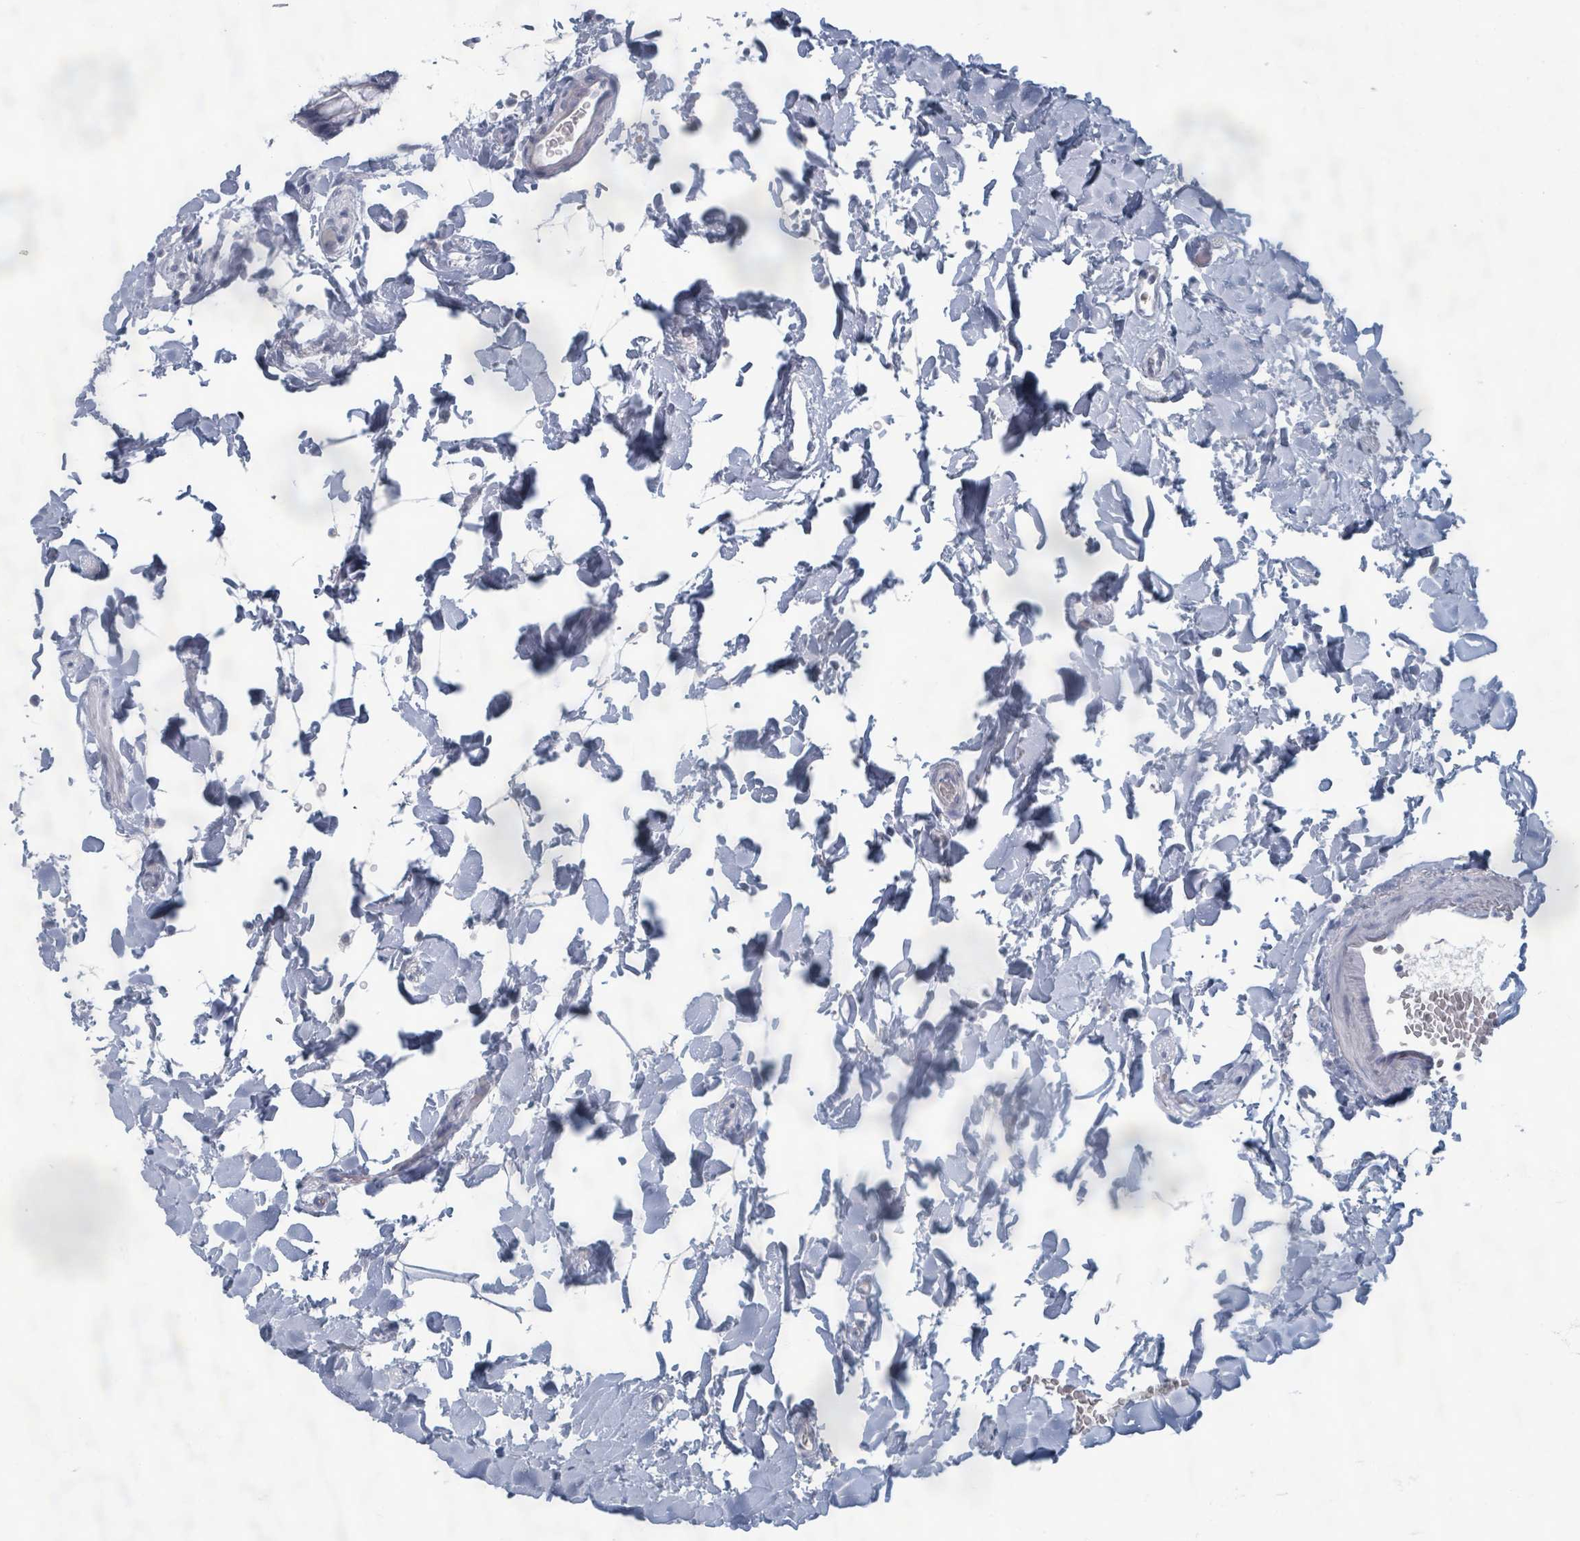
{"staining": {"intensity": "negative", "quantity": "none", "location": "none"}, "tissue": "colon", "cell_type": "Endothelial cells", "image_type": "normal", "snomed": [{"axis": "morphology", "description": "Normal tissue, NOS"}, {"axis": "topography", "description": "Colon"}], "caption": "An immunohistochemistry photomicrograph of unremarkable colon is shown. There is no staining in endothelial cells of colon. (Brightfield microscopy of DAB (3,3'-diaminobenzidine) IHC at high magnification).", "gene": "WNT11", "patient": {"sex": "male", "age": 75}}